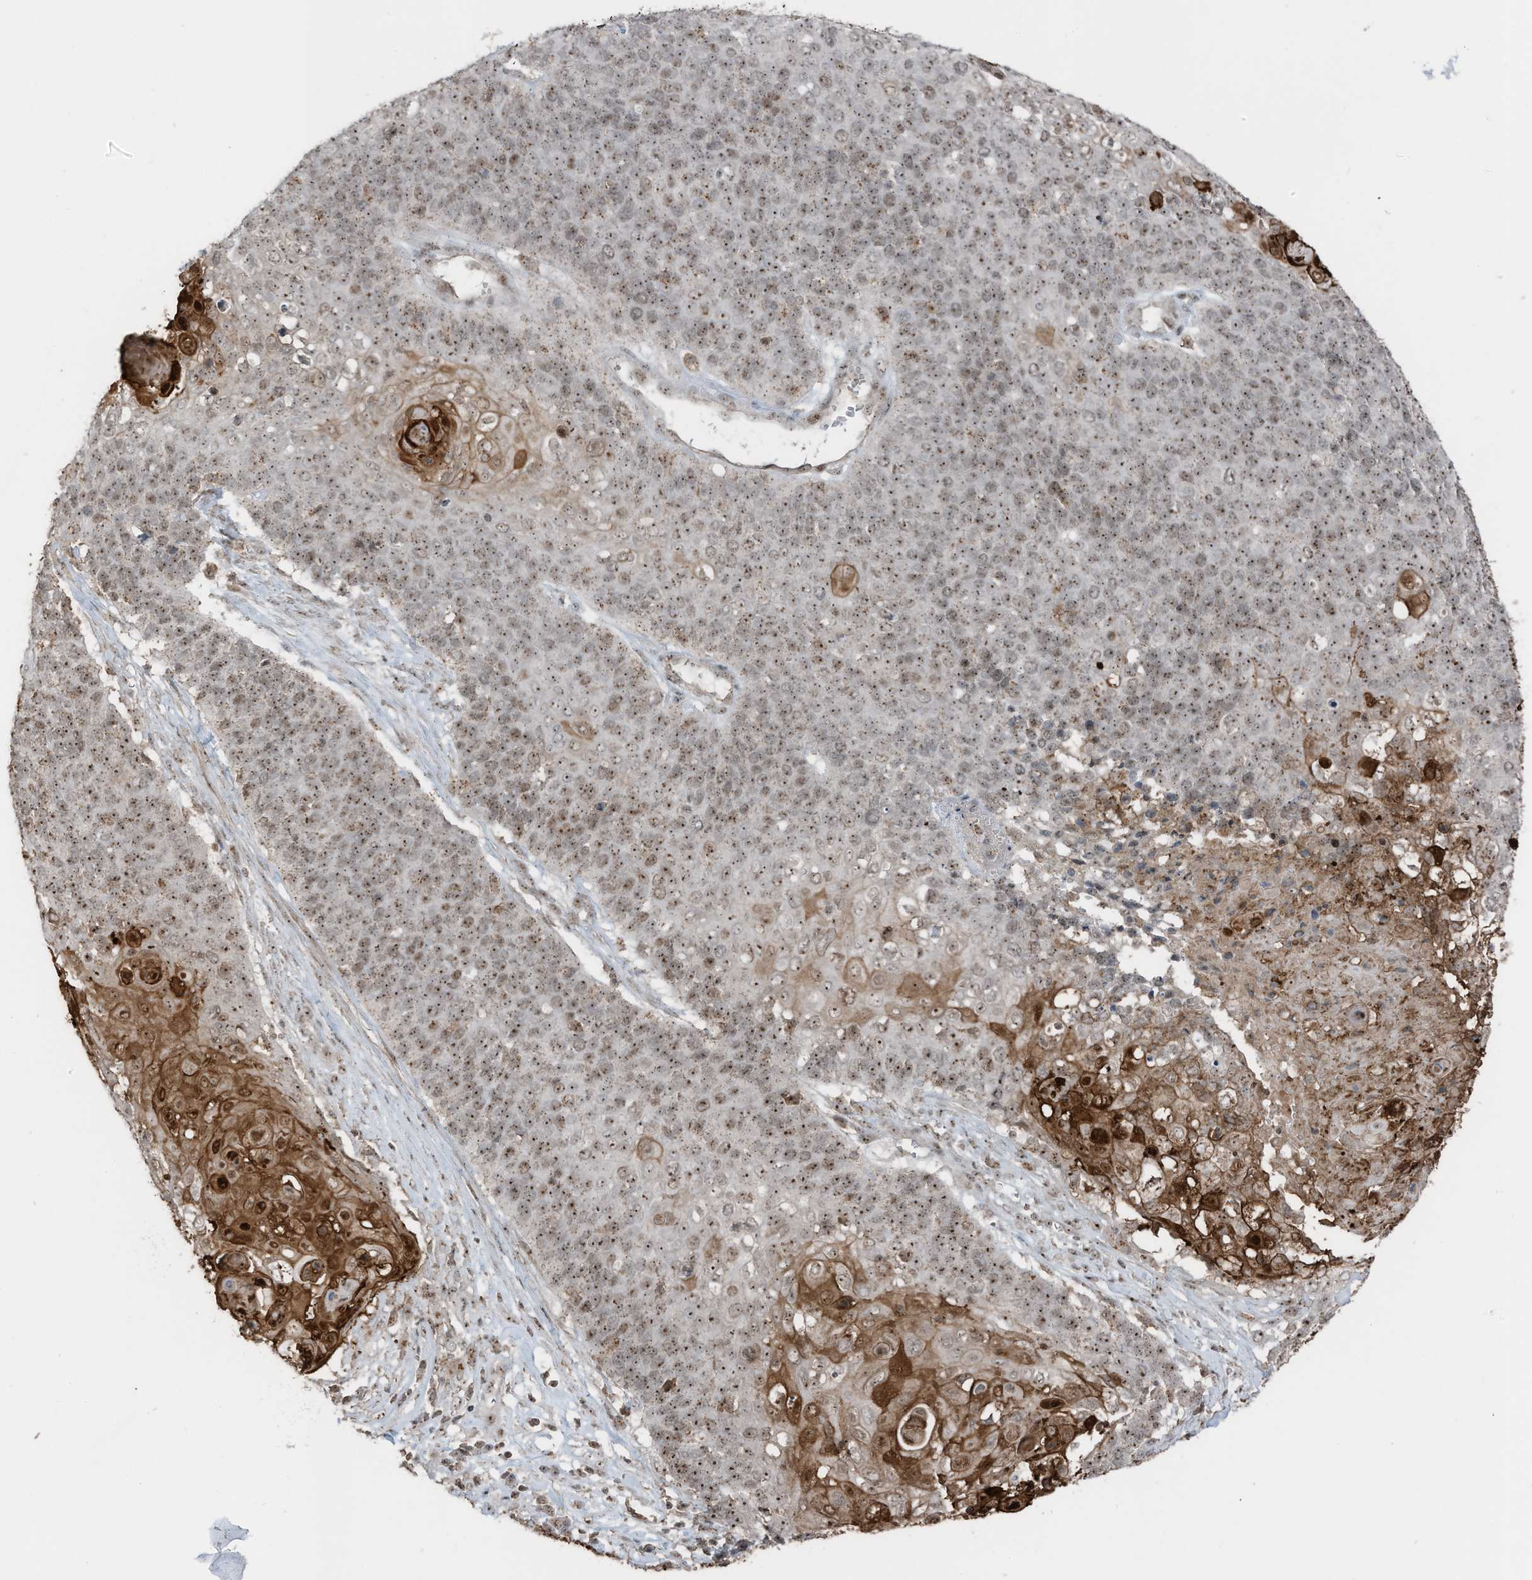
{"staining": {"intensity": "moderate", "quantity": ">75%", "location": "cytoplasmic/membranous,nuclear"}, "tissue": "cervical cancer", "cell_type": "Tumor cells", "image_type": "cancer", "snomed": [{"axis": "morphology", "description": "Squamous cell carcinoma, NOS"}, {"axis": "topography", "description": "Cervix"}], "caption": "A brown stain labels moderate cytoplasmic/membranous and nuclear positivity of a protein in cervical cancer (squamous cell carcinoma) tumor cells.", "gene": "UTP3", "patient": {"sex": "female", "age": 39}}